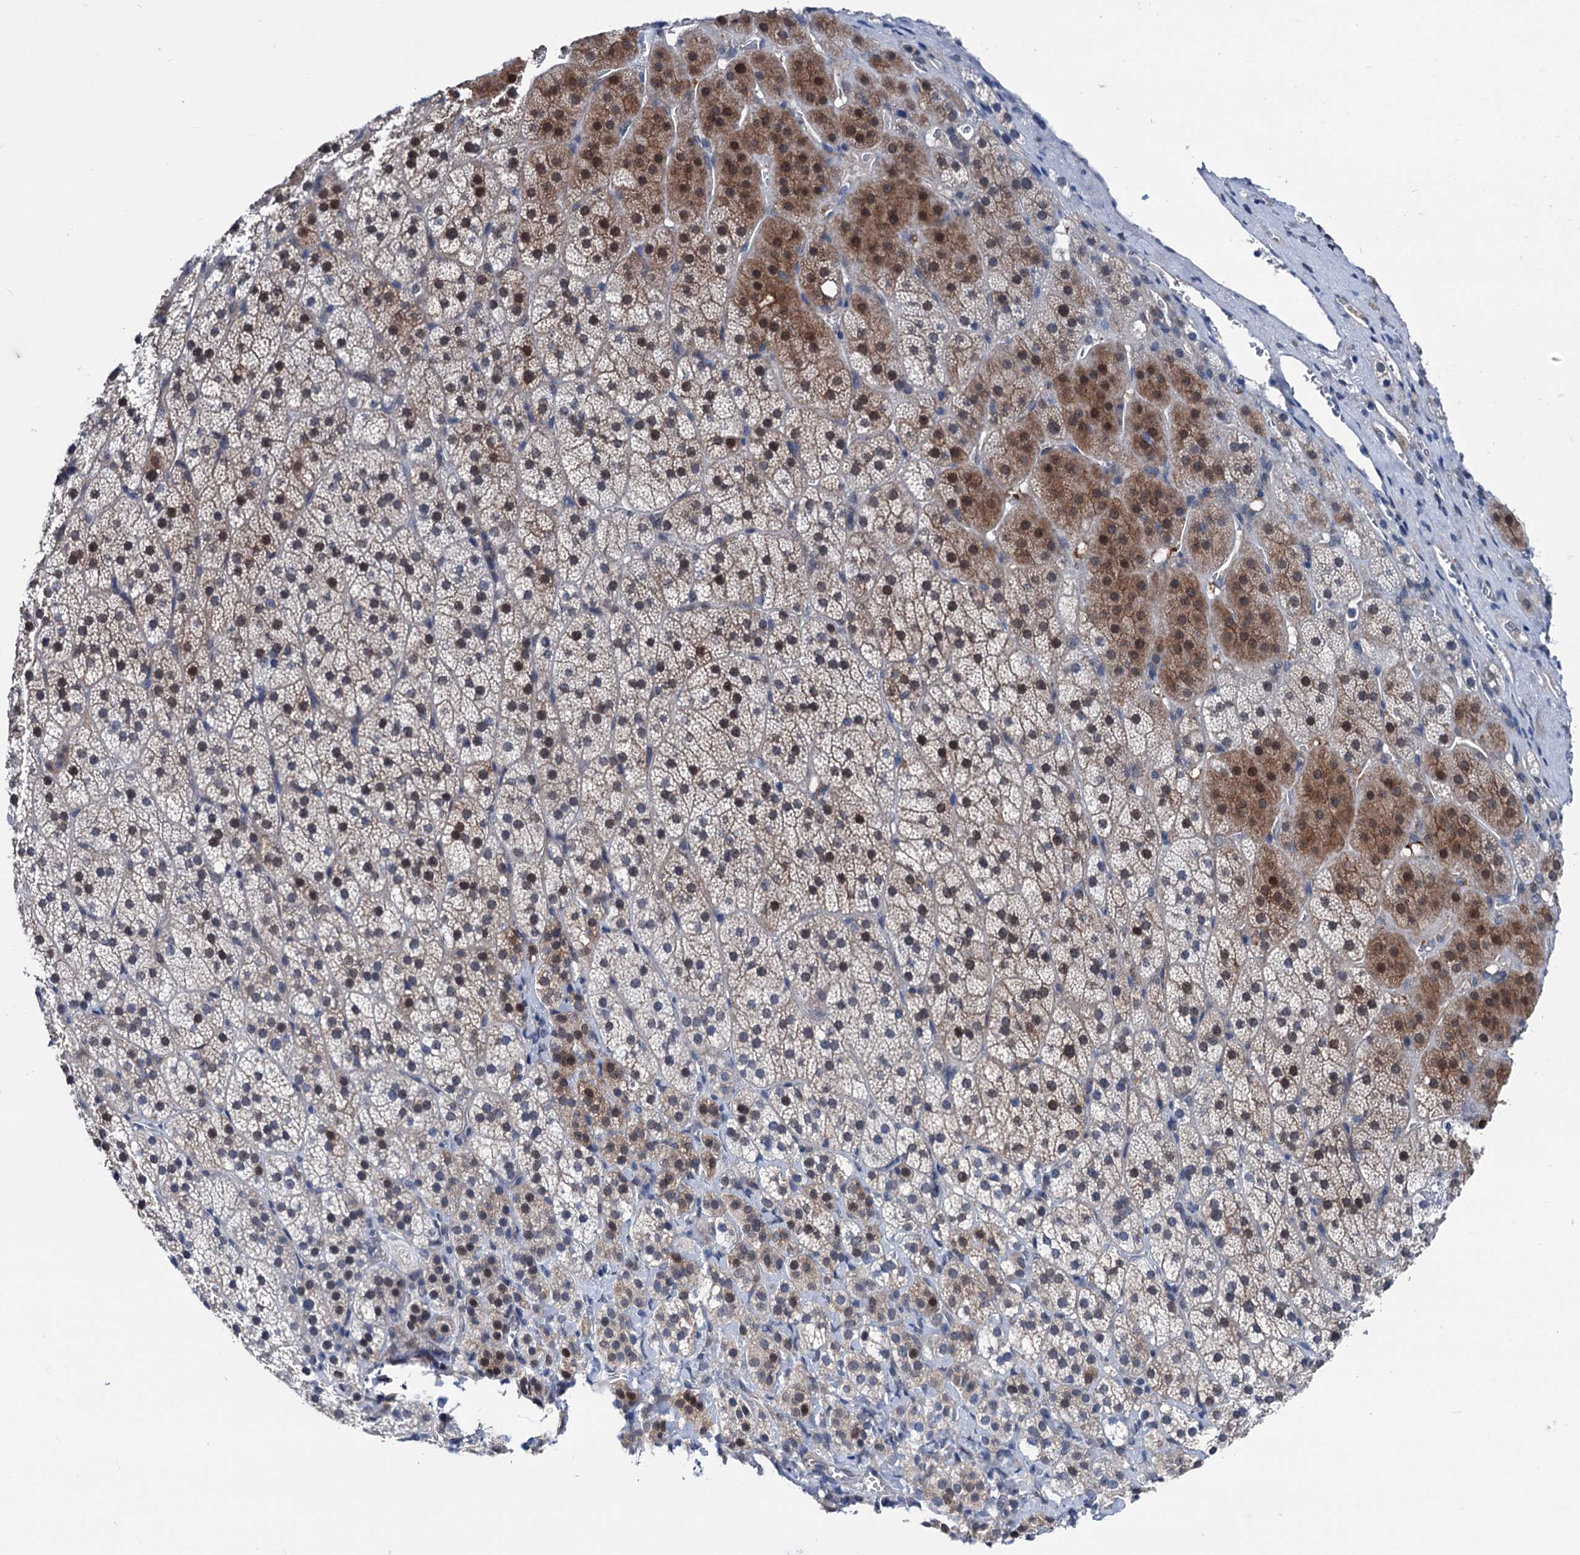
{"staining": {"intensity": "moderate", "quantity": "25%-75%", "location": "cytoplasmic/membranous,nuclear"}, "tissue": "adrenal gland", "cell_type": "Glandular cells", "image_type": "normal", "snomed": [{"axis": "morphology", "description": "Normal tissue, NOS"}, {"axis": "topography", "description": "Adrenal gland"}], "caption": "Protein staining of unremarkable adrenal gland reveals moderate cytoplasmic/membranous,nuclear expression in about 25%-75% of glandular cells.", "gene": "GLO1", "patient": {"sex": "female", "age": 44}}